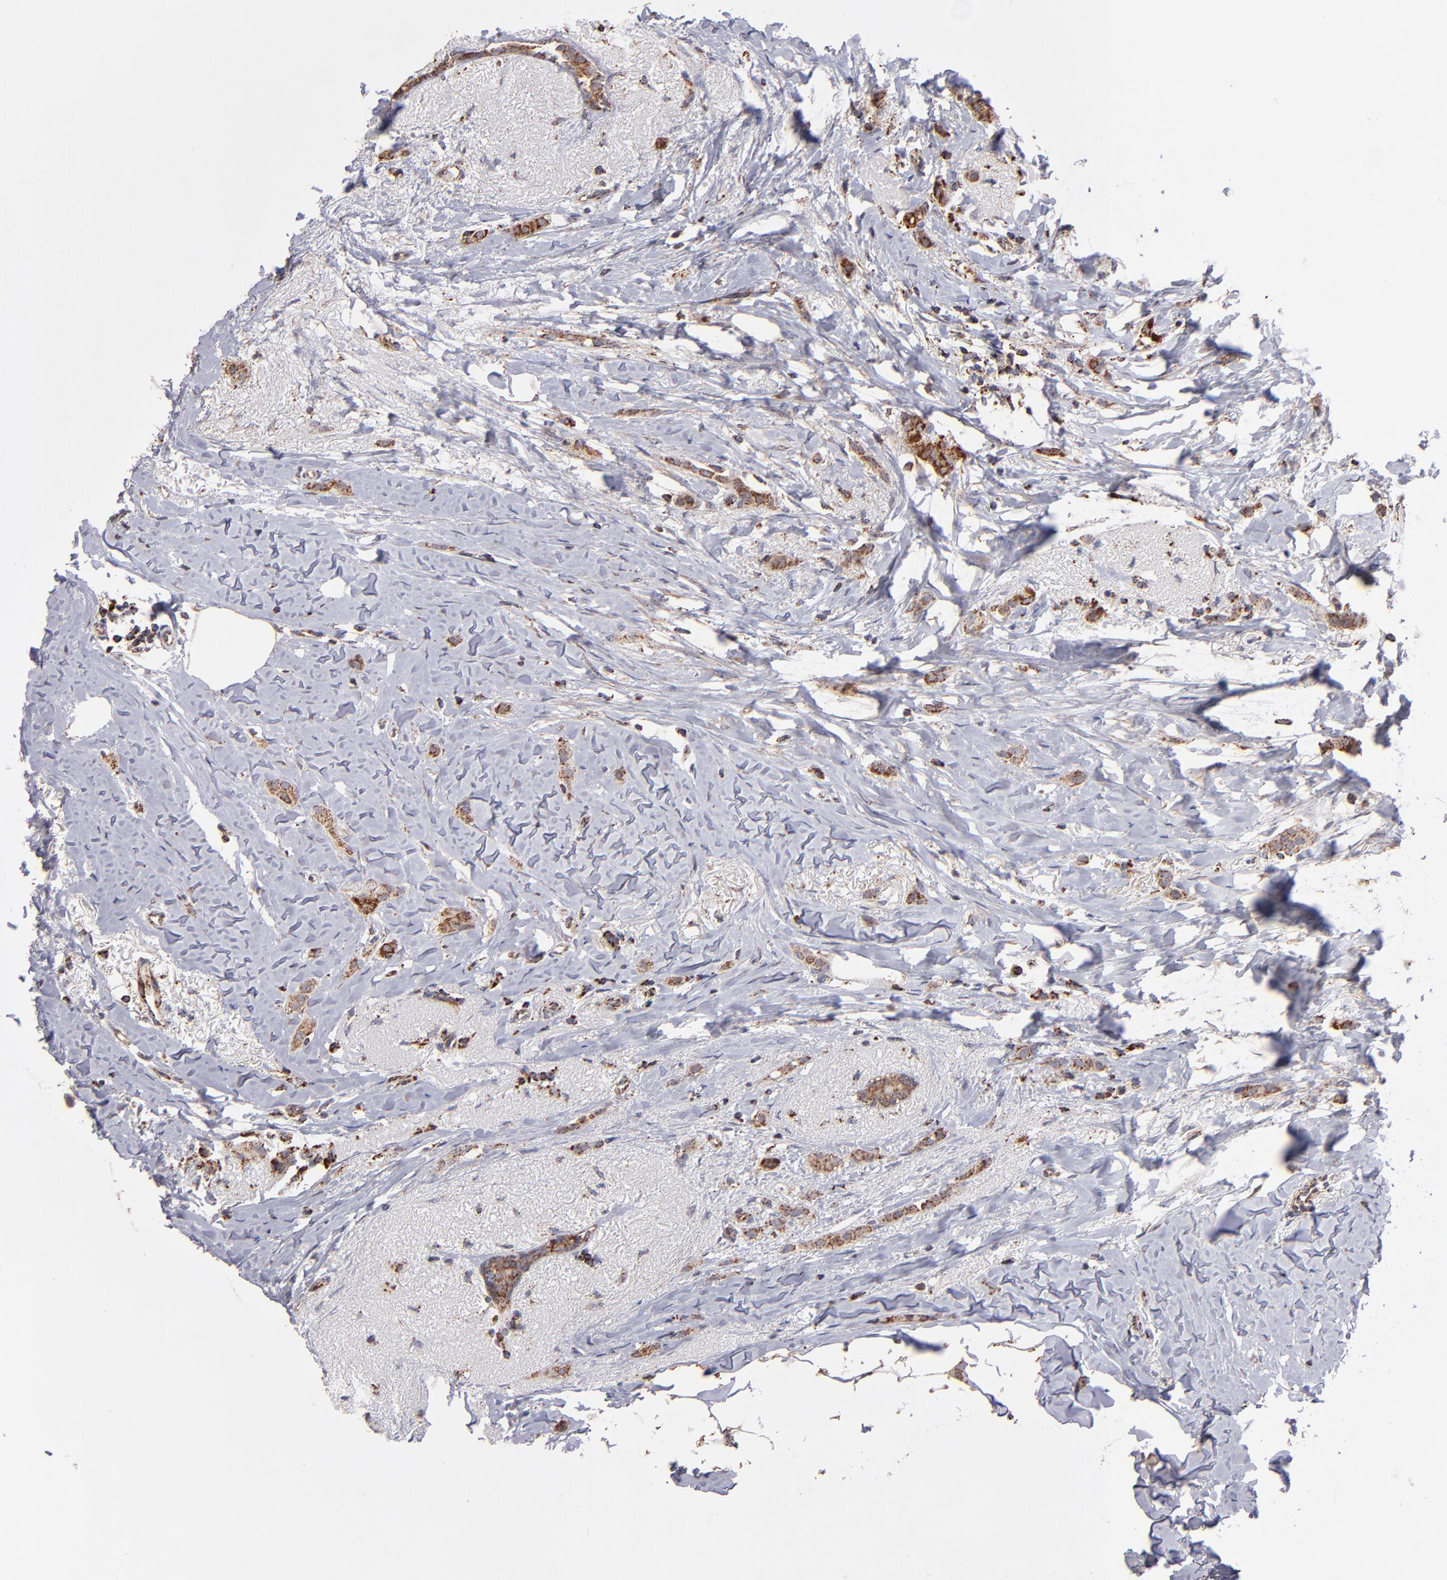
{"staining": {"intensity": "moderate", "quantity": ">75%", "location": "cytoplasmic/membranous"}, "tissue": "breast cancer", "cell_type": "Tumor cells", "image_type": "cancer", "snomed": [{"axis": "morphology", "description": "Lobular carcinoma"}, {"axis": "topography", "description": "Breast"}], "caption": "Moderate cytoplasmic/membranous positivity is seen in about >75% of tumor cells in lobular carcinoma (breast).", "gene": "DLST", "patient": {"sex": "female", "age": 55}}